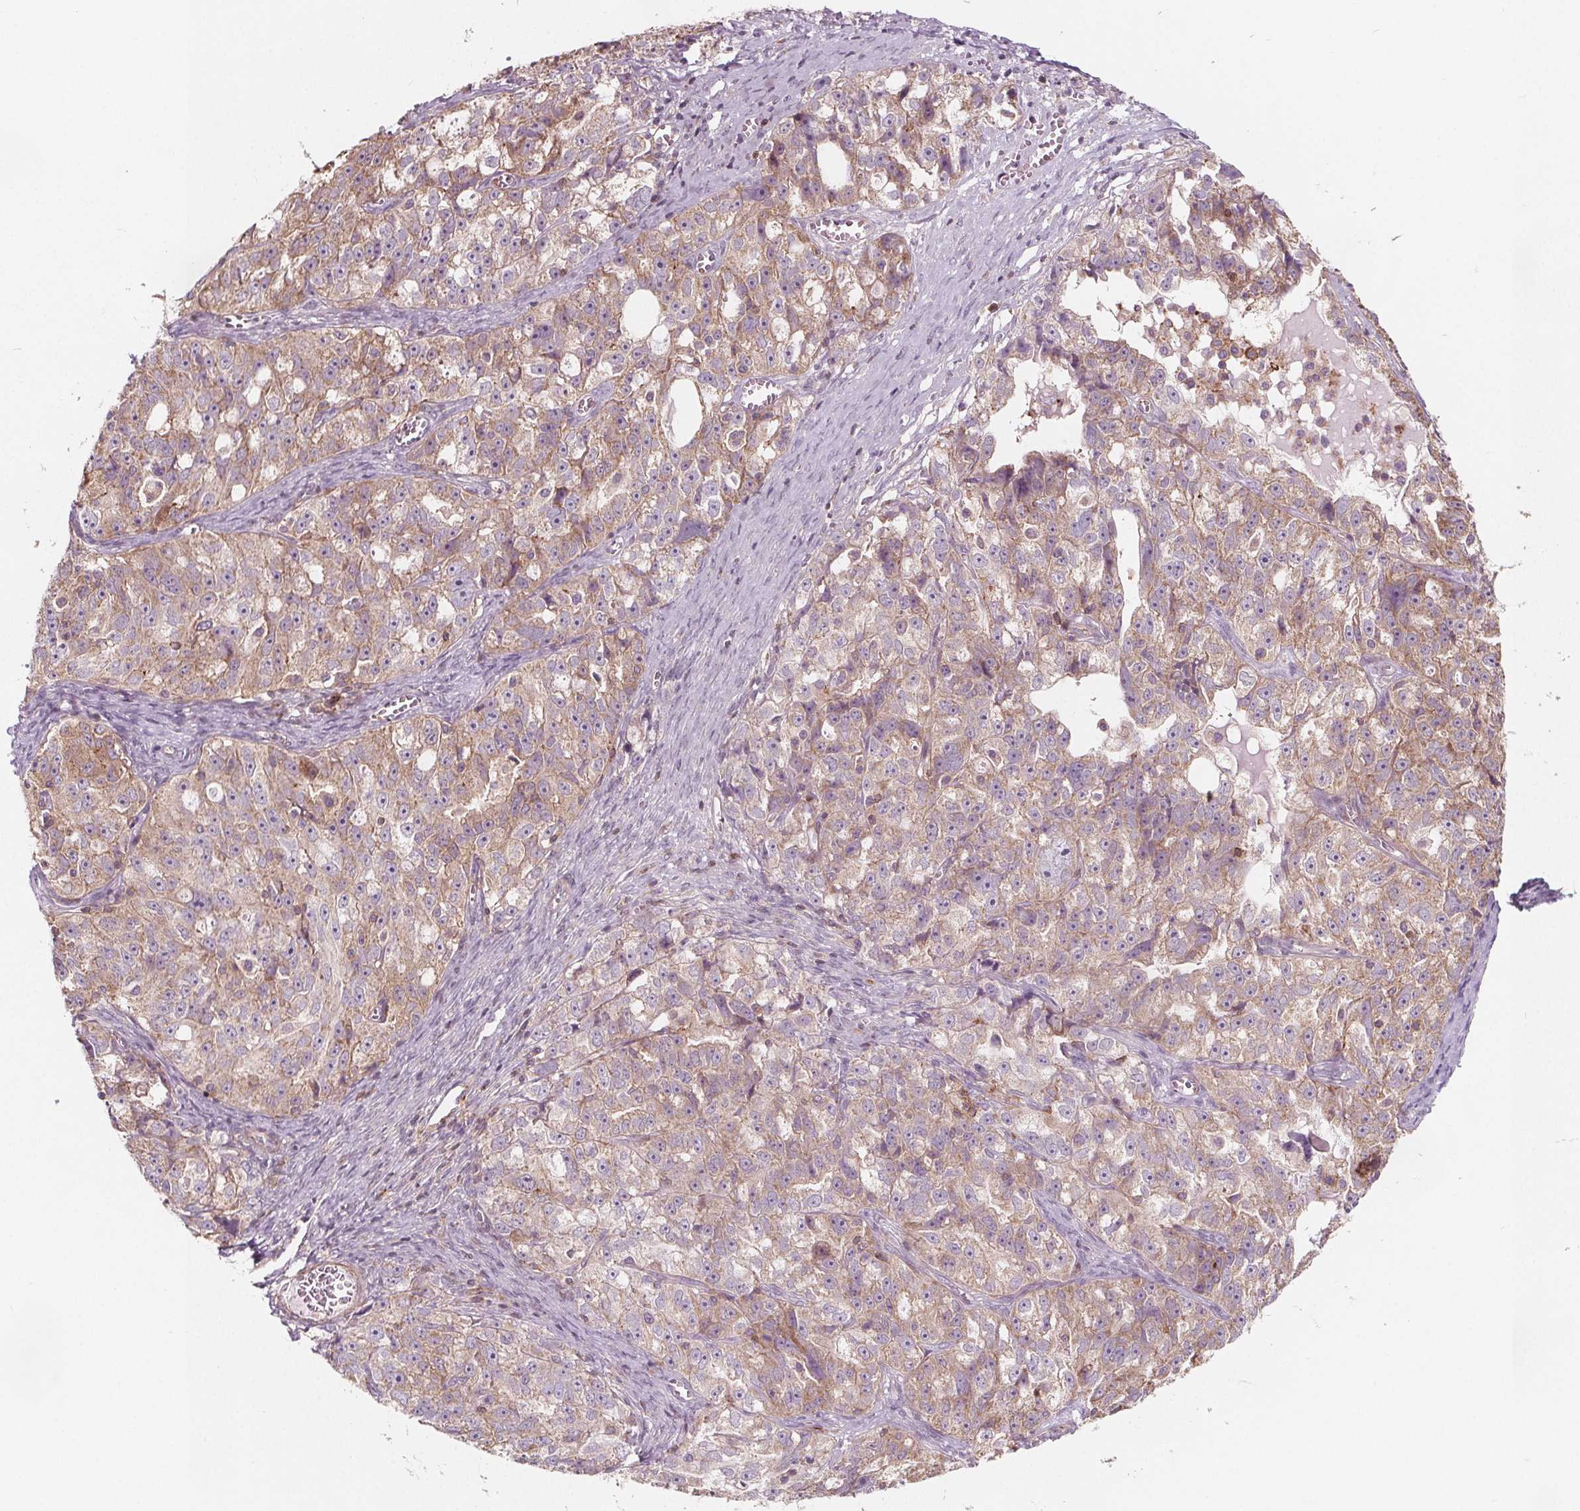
{"staining": {"intensity": "weak", "quantity": ">75%", "location": "cytoplasmic/membranous"}, "tissue": "ovarian cancer", "cell_type": "Tumor cells", "image_type": "cancer", "snomed": [{"axis": "morphology", "description": "Cystadenocarcinoma, serous, NOS"}, {"axis": "topography", "description": "Ovary"}], "caption": "Ovarian serous cystadenocarcinoma stained with DAB immunohistochemistry (IHC) displays low levels of weak cytoplasmic/membranous staining in approximately >75% of tumor cells.", "gene": "ADAM33", "patient": {"sex": "female", "age": 51}}